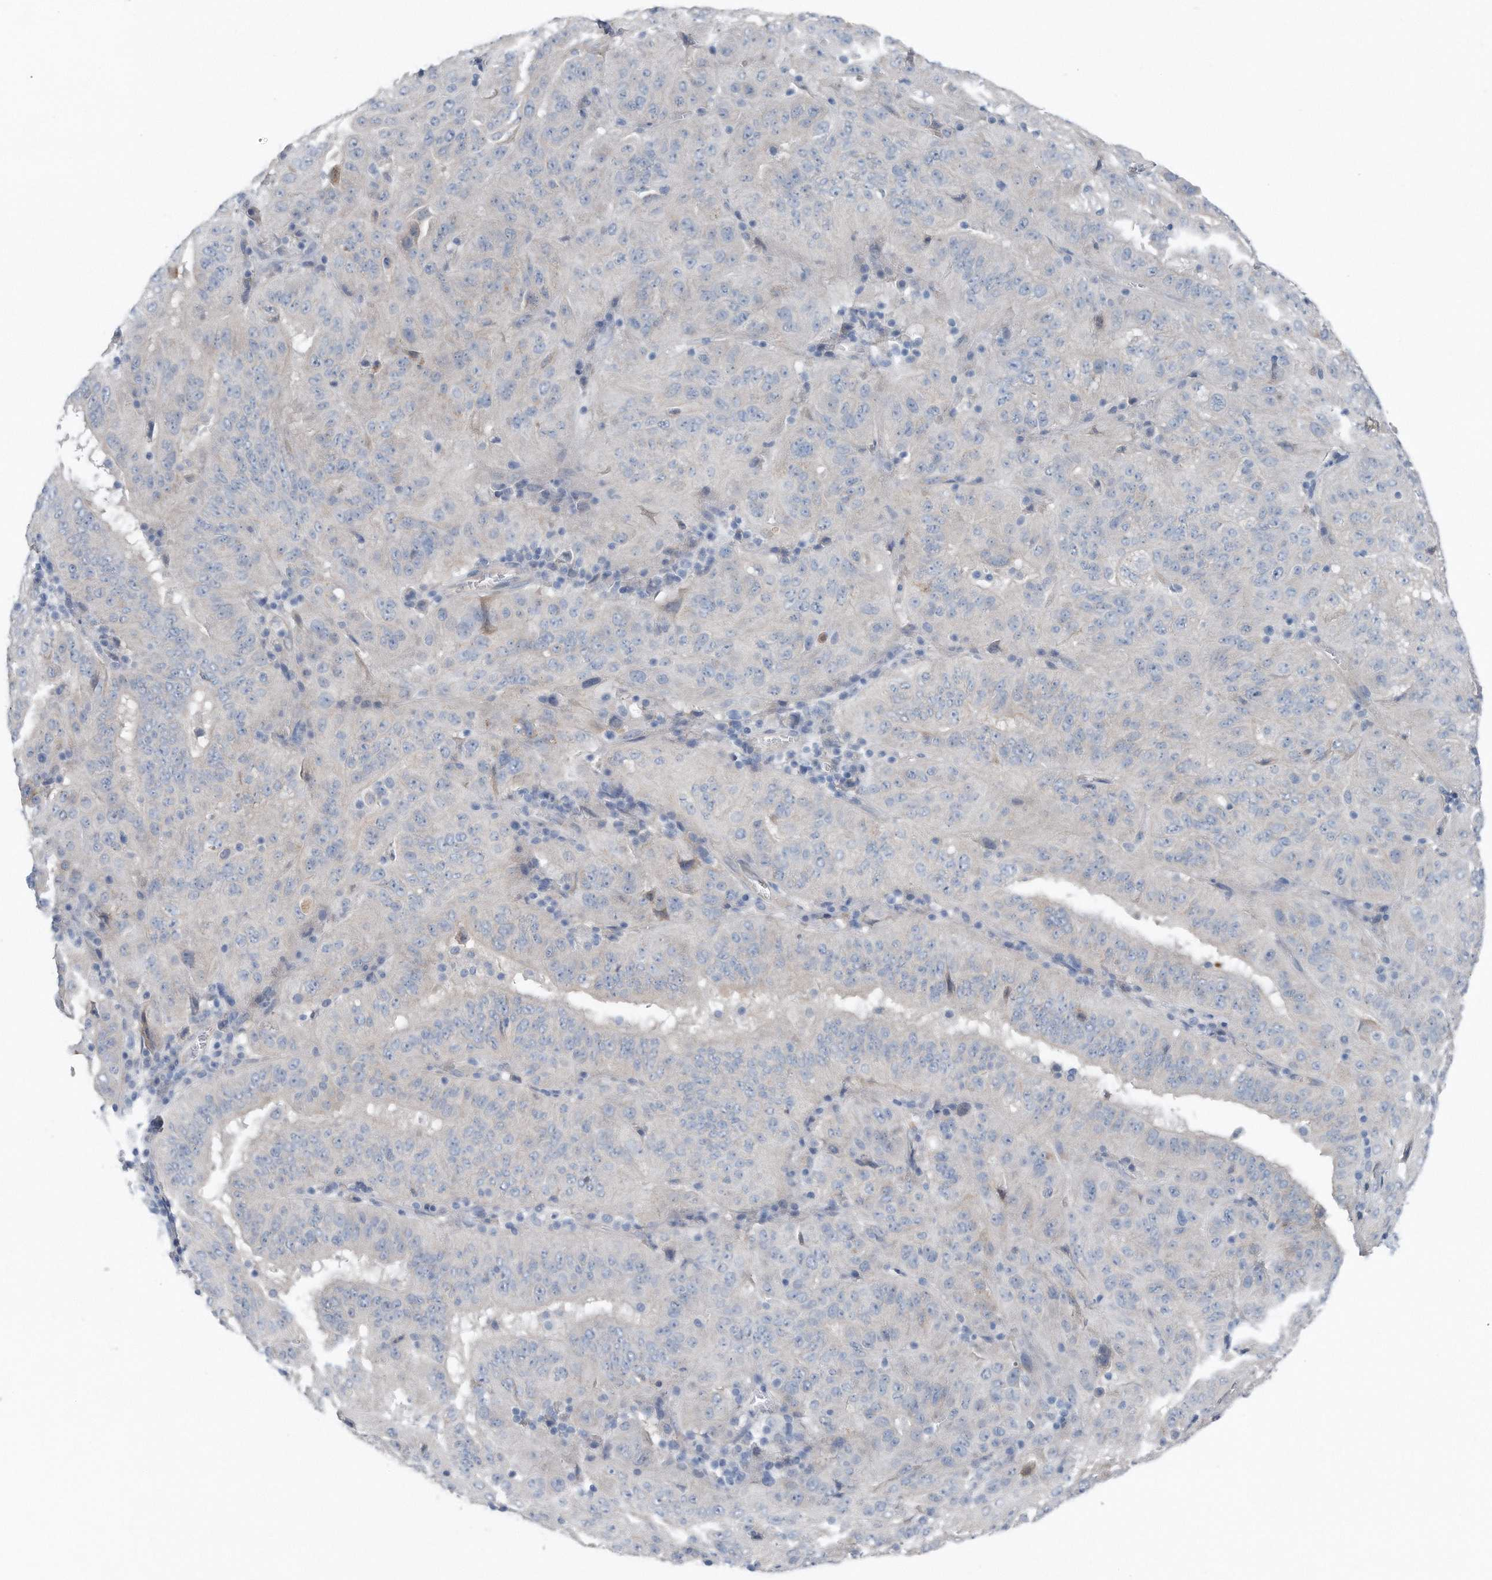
{"staining": {"intensity": "negative", "quantity": "none", "location": "none"}, "tissue": "pancreatic cancer", "cell_type": "Tumor cells", "image_type": "cancer", "snomed": [{"axis": "morphology", "description": "Adenocarcinoma, NOS"}, {"axis": "topography", "description": "Pancreas"}], "caption": "Immunohistochemistry of human pancreatic cancer (adenocarcinoma) reveals no staining in tumor cells. Nuclei are stained in blue.", "gene": "YRDC", "patient": {"sex": "male", "age": 63}}